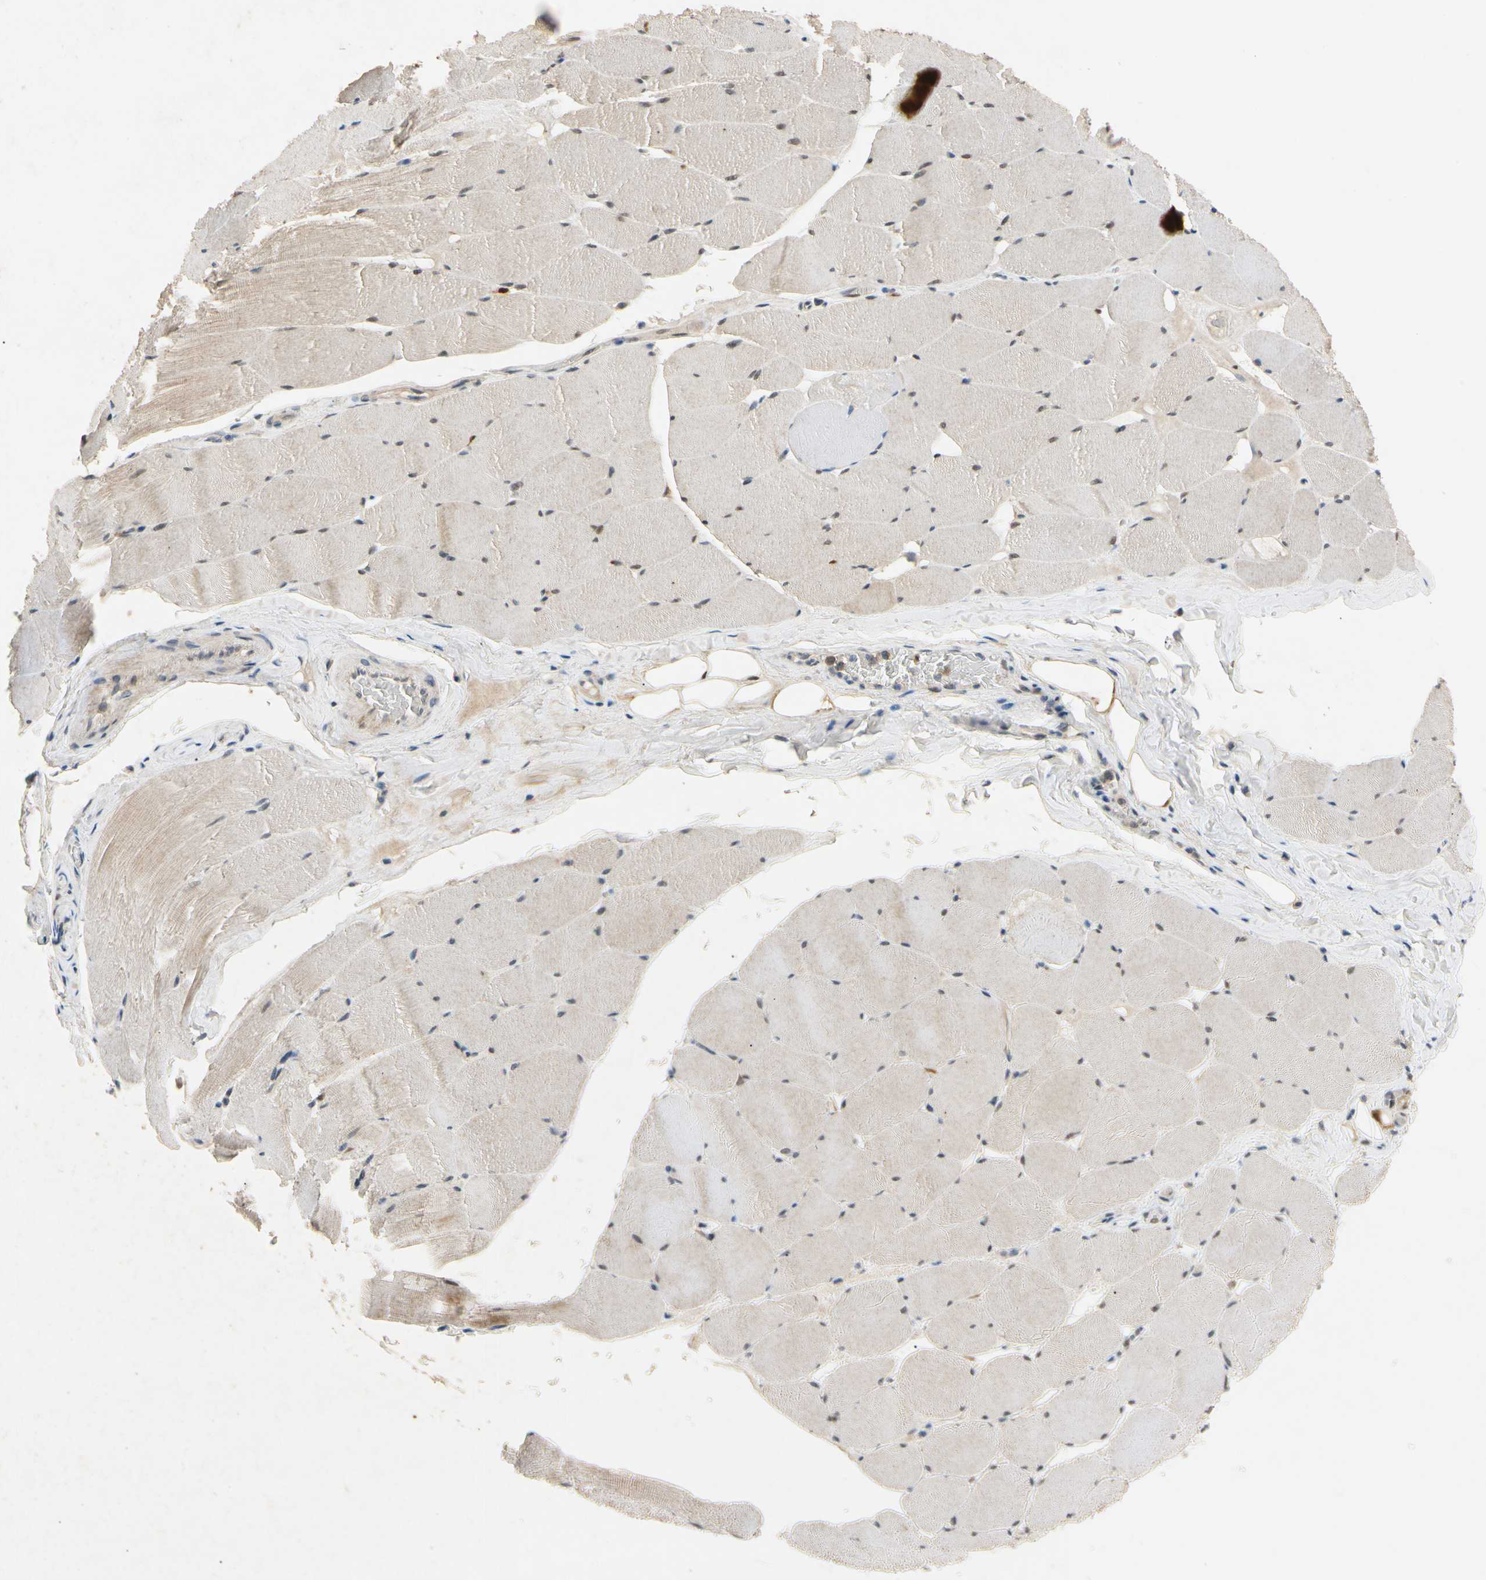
{"staining": {"intensity": "weak", "quantity": ">75%", "location": "cytoplasmic/membranous"}, "tissue": "skeletal muscle", "cell_type": "Myocytes", "image_type": "normal", "snomed": [{"axis": "morphology", "description": "Normal tissue, NOS"}, {"axis": "topography", "description": "Skeletal muscle"}], "caption": "Human skeletal muscle stained for a protein (brown) reveals weak cytoplasmic/membranous positive staining in about >75% of myocytes.", "gene": "RIOX2", "patient": {"sex": "male", "age": 62}}